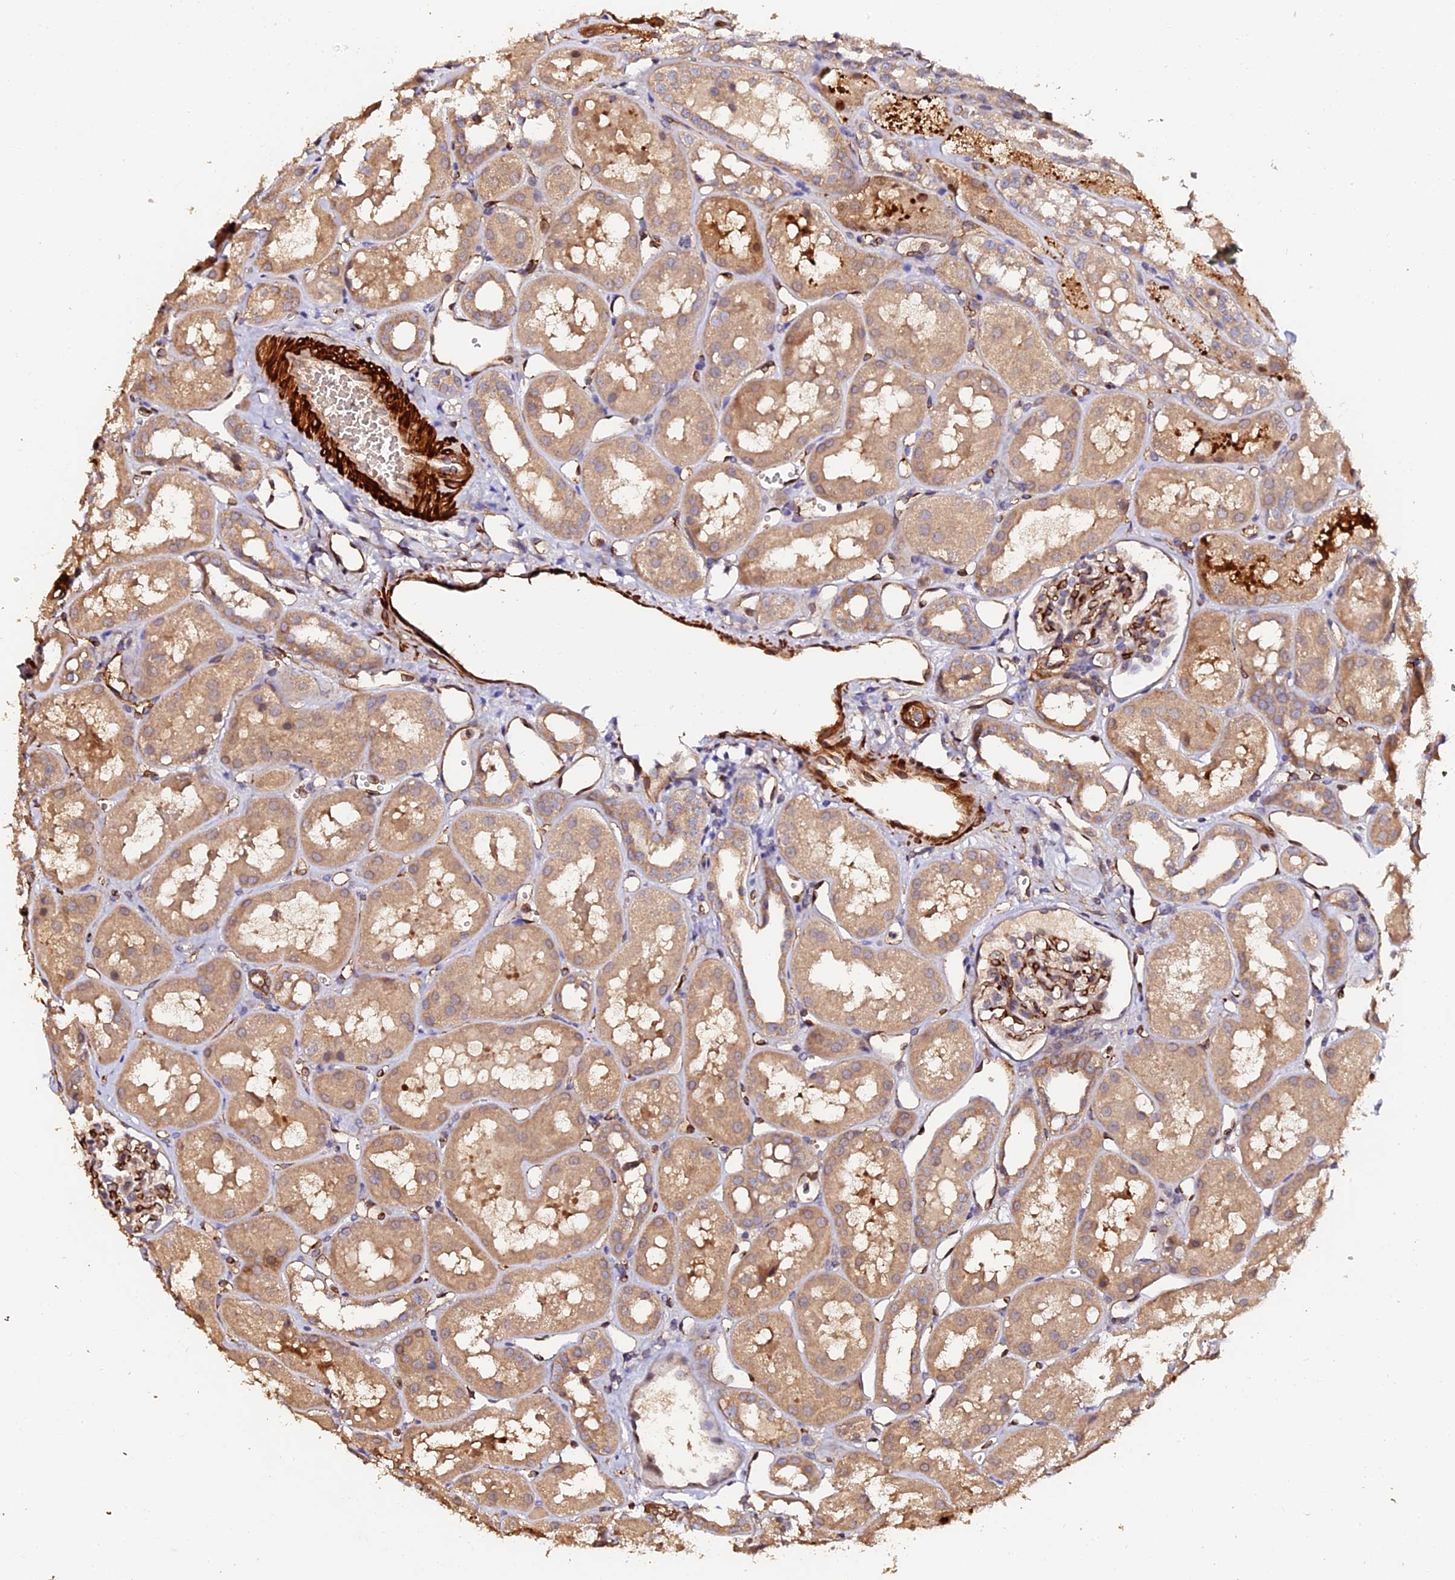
{"staining": {"intensity": "weak", "quantity": "25%-75%", "location": "cytoplasmic/membranous"}, "tissue": "kidney", "cell_type": "Cells in glomeruli", "image_type": "normal", "snomed": [{"axis": "morphology", "description": "Normal tissue, NOS"}, {"axis": "topography", "description": "Kidney"}], "caption": "High-power microscopy captured an immunohistochemistry (IHC) micrograph of unremarkable kidney, revealing weak cytoplasmic/membranous positivity in approximately 25%-75% of cells in glomeruli.", "gene": "TDO2", "patient": {"sex": "male", "age": 16}}